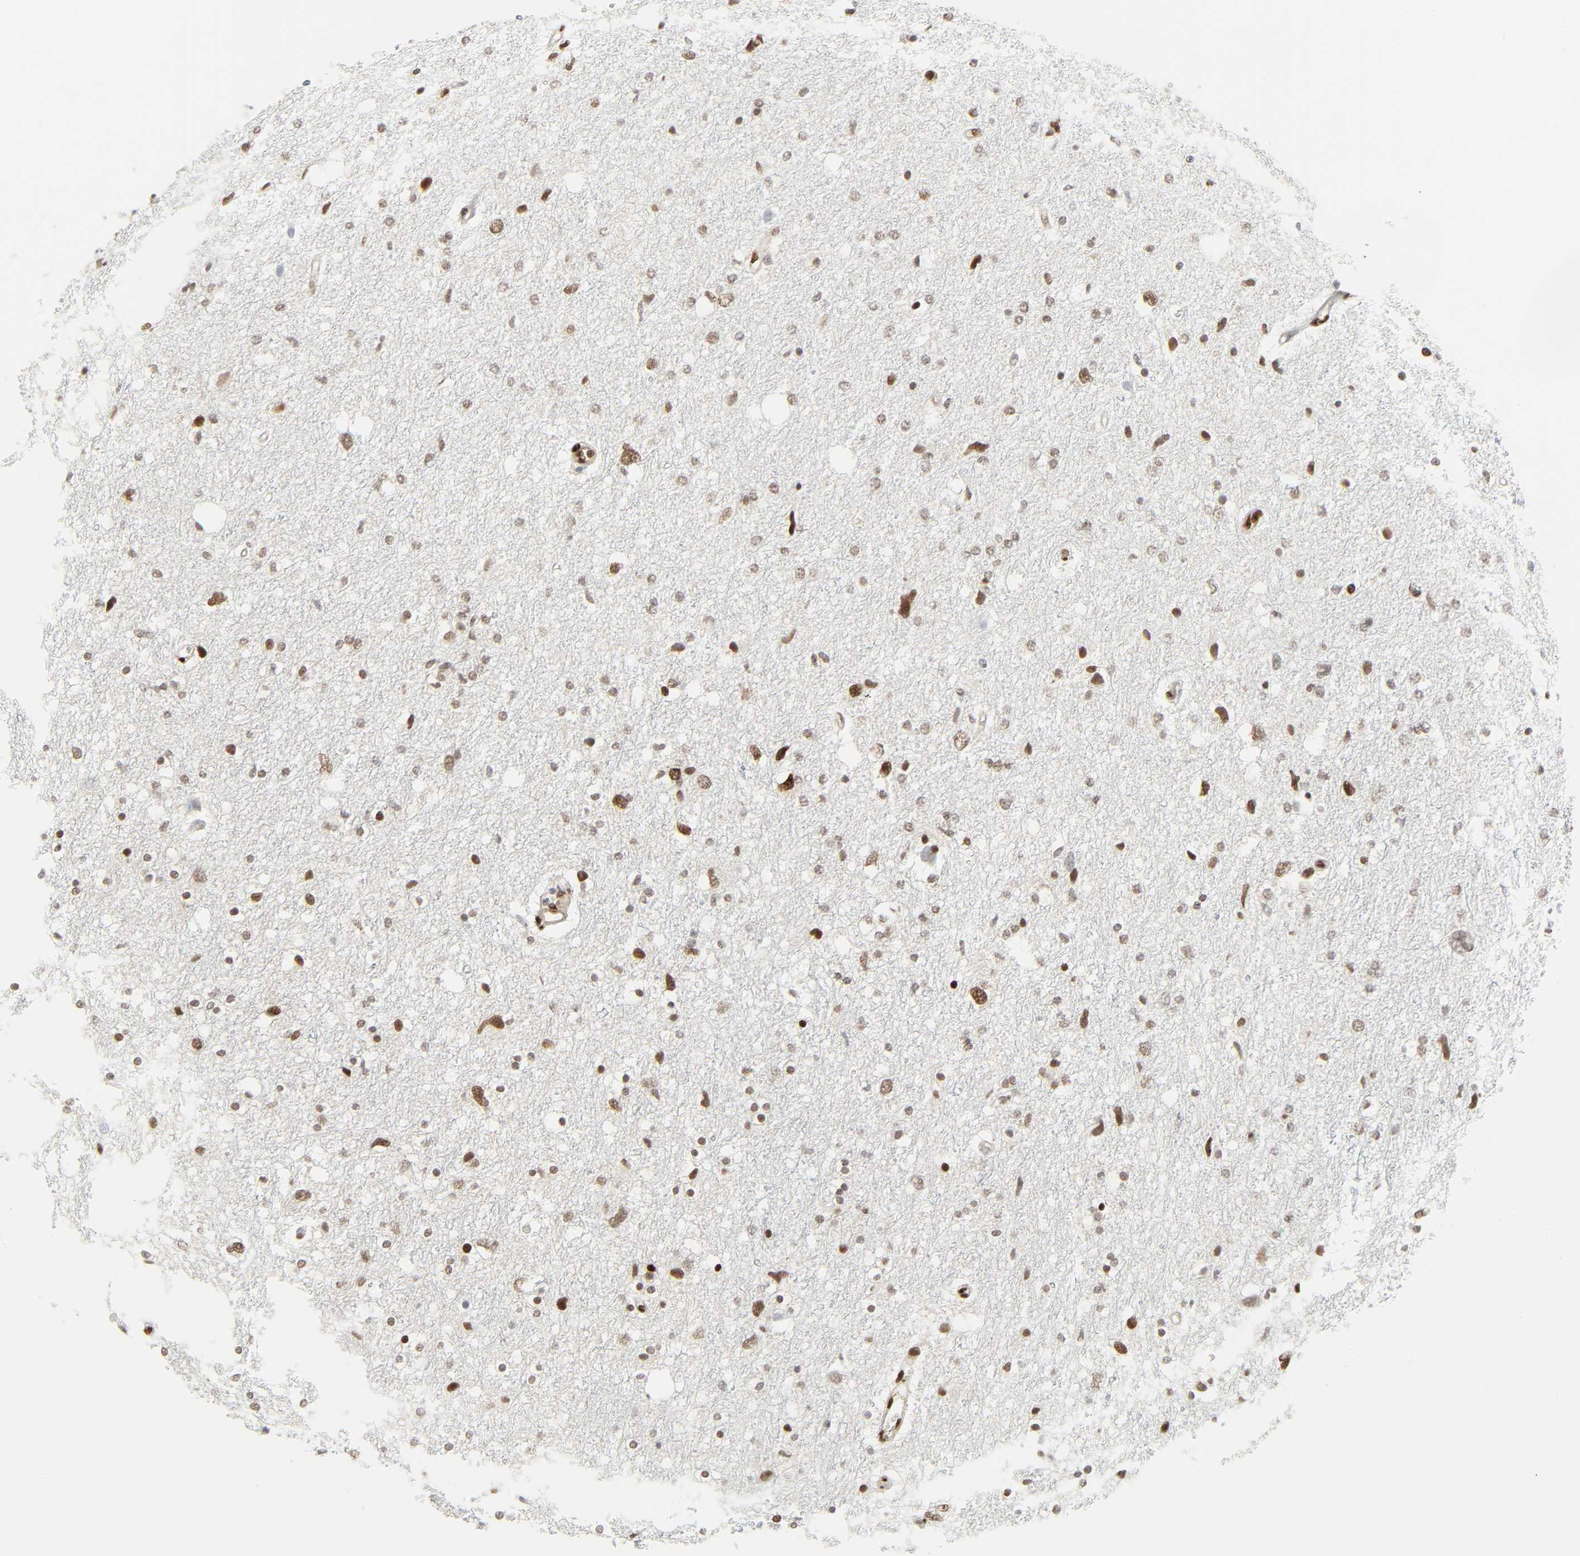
{"staining": {"intensity": "moderate", "quantity": ">75%", "location": "nuclear"}, "tissue": "glioma", "cell_type": "Tumor cells", "image_type": "cancer", "snomed": [{"axis": "morphology", "description": "Glioma, malignant, High grade"}, {"axis": "topography", "description": "Brain"}], "caption": "Human malignant glioma (high-grade) stained with a protein marker shows moderate staining in tumor cells.", "gene": "ZBTB16", "patient": {"sex": "female", "age": 59}}